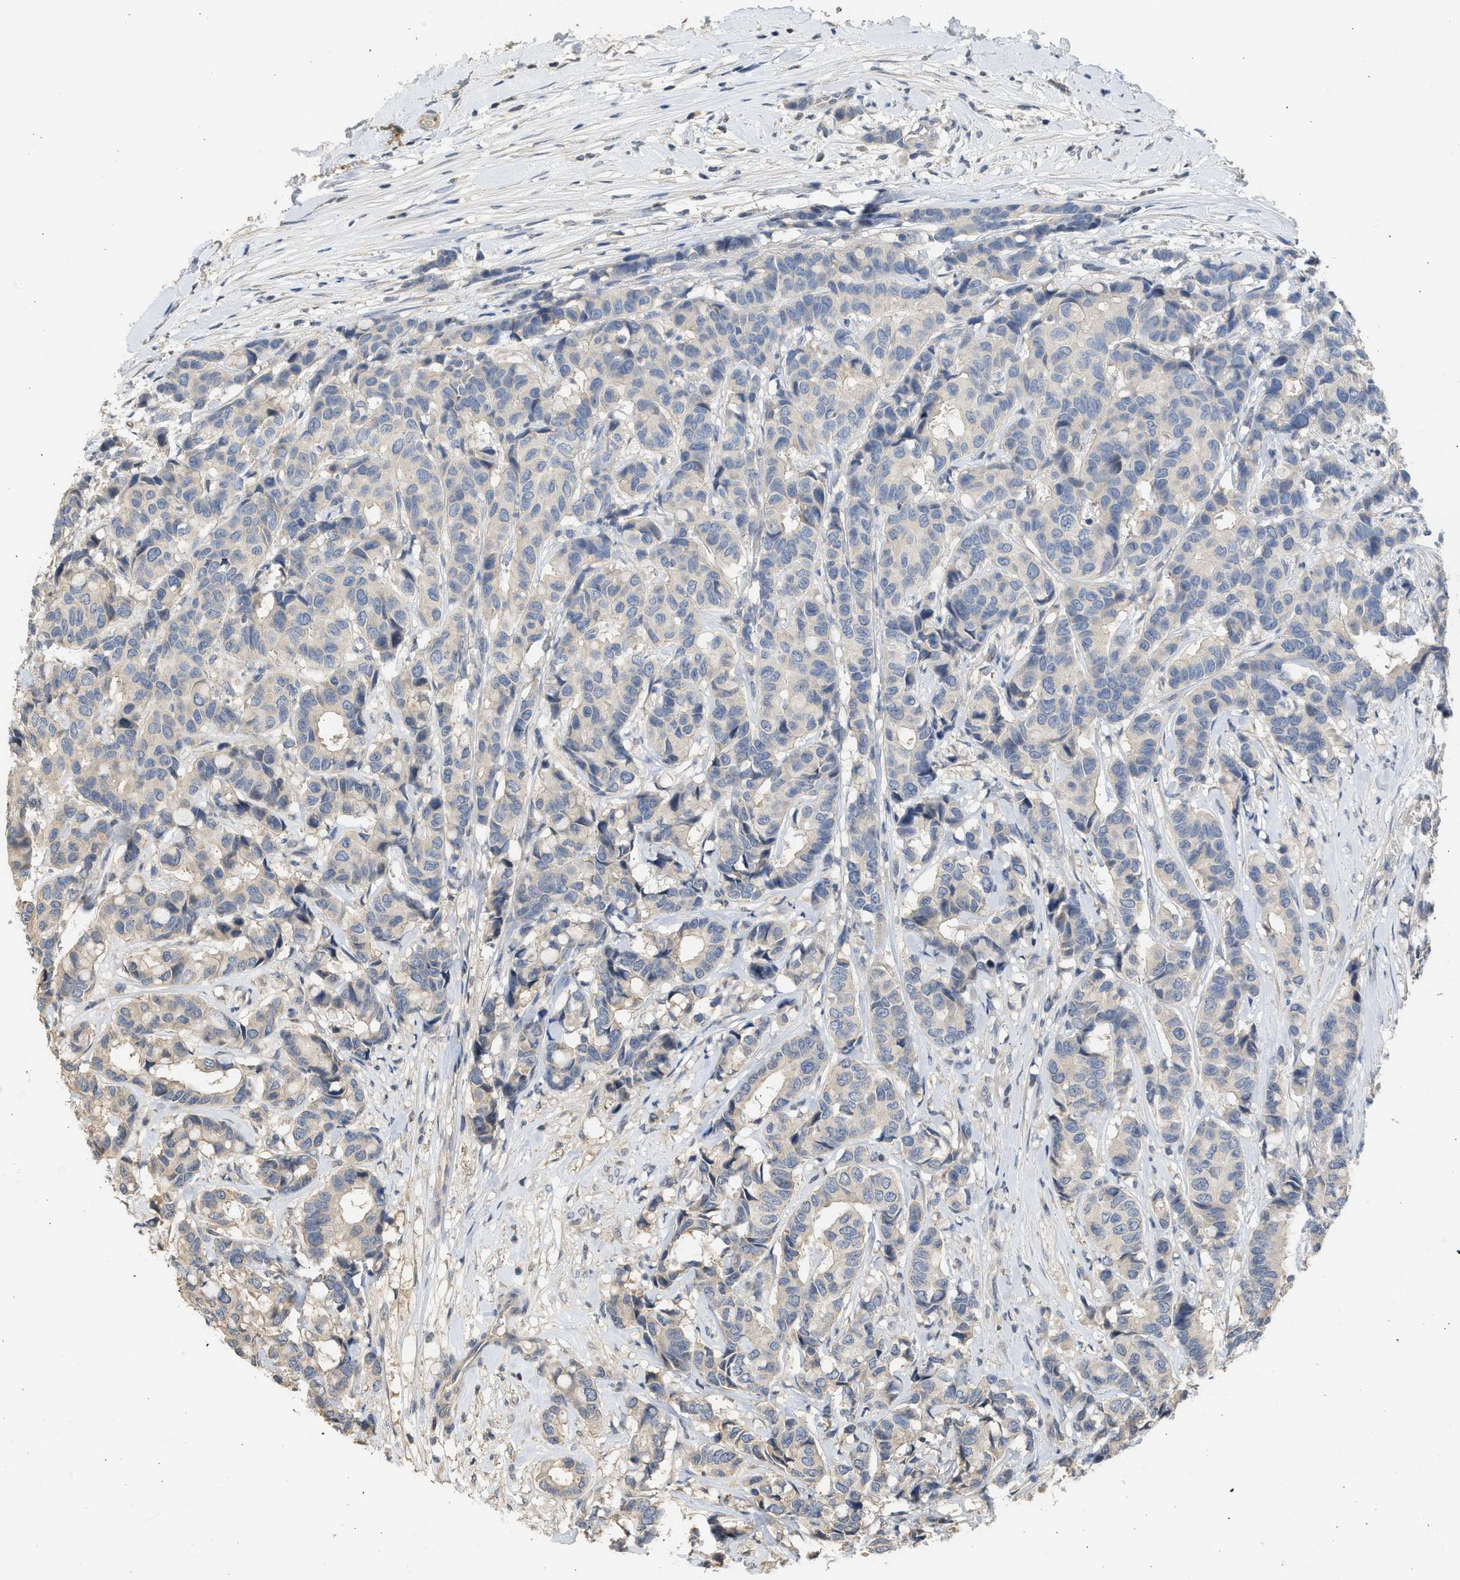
{"staining": {"intensity": "weak", "quantity": "<25%", "location": "cytoplasmic/membranous"}, "tissue": "breast cancer", "cell_type": "Tumor cells", "image_type": "cancer", "snomed": [{"axis": "morphology", "description": "Duct carcinoma"}, {"axis": "topography", "description": "Breast"}], "caption": "Breast invasive ductal carcinoma stained for a protein using immunohistochemistry (IHC) reveals no expression tumor cells.", "gene": "SULT2A1", "patient": {"sex": "female", "age": 87}}